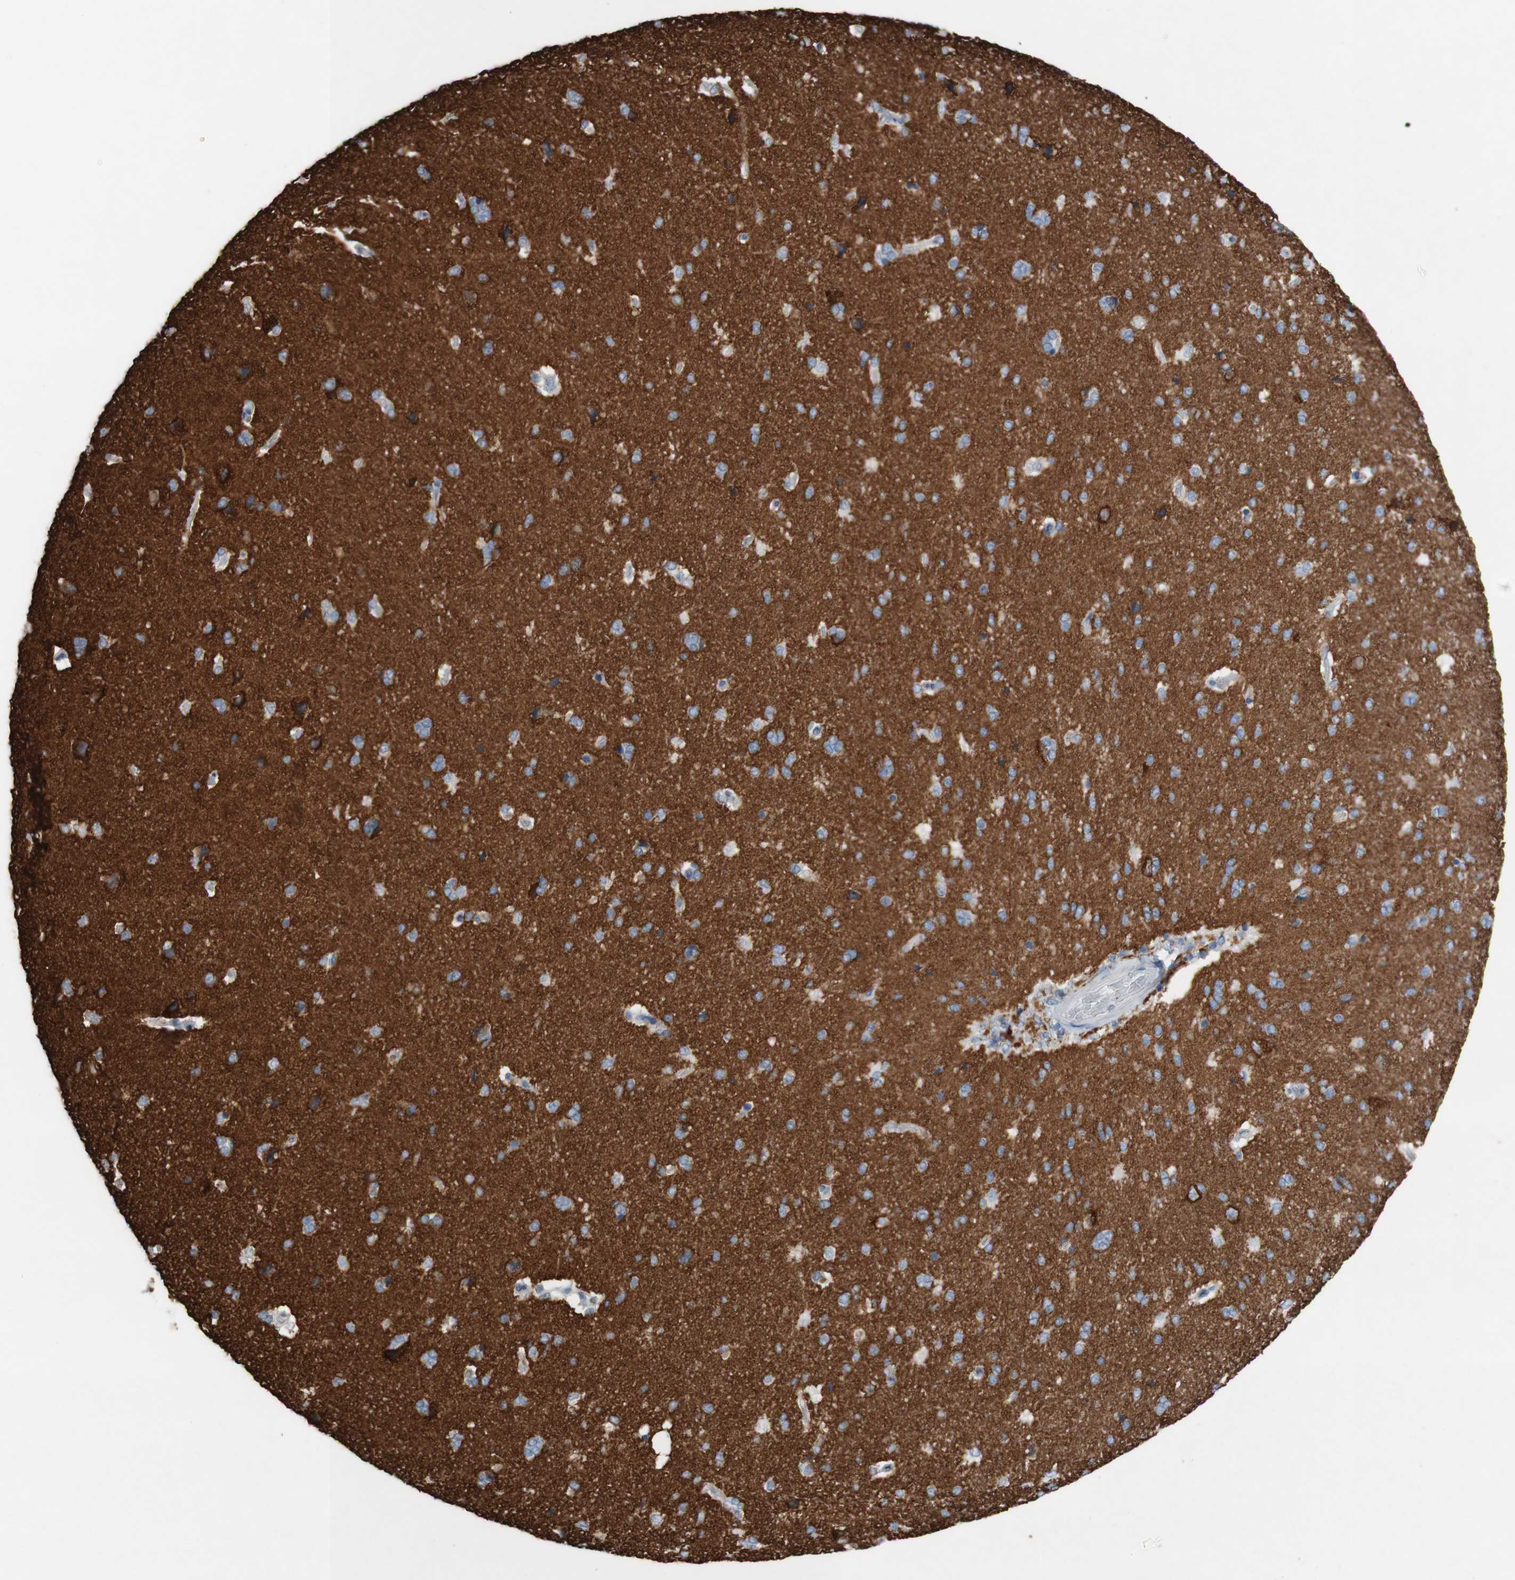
{"staining": {"intensity": "negative", "quantity": "none", "location": "none"}, "tissue": "cerebral cortex", "cell_type": "Endothelial cells", "image_type": "normal", "snomed": [{"axis": "morphology", "description": "Normal tissue, NOS"}, {"axis": "topography", "description": "Cerebral cortex"}], "caption": "Cerebral cortex was stained to show a protein in brown. There is no significant positivity in endothelial cells. (Stains: DAB (3,3'-diaminobenzidine) immunohistochemistry (IHC) with hematoxylin counter stain, Microscopy: brightfield microscopy at high magnification).", "gene": "PACSIN1", "patient": {"sex": "male", "age": 62}}